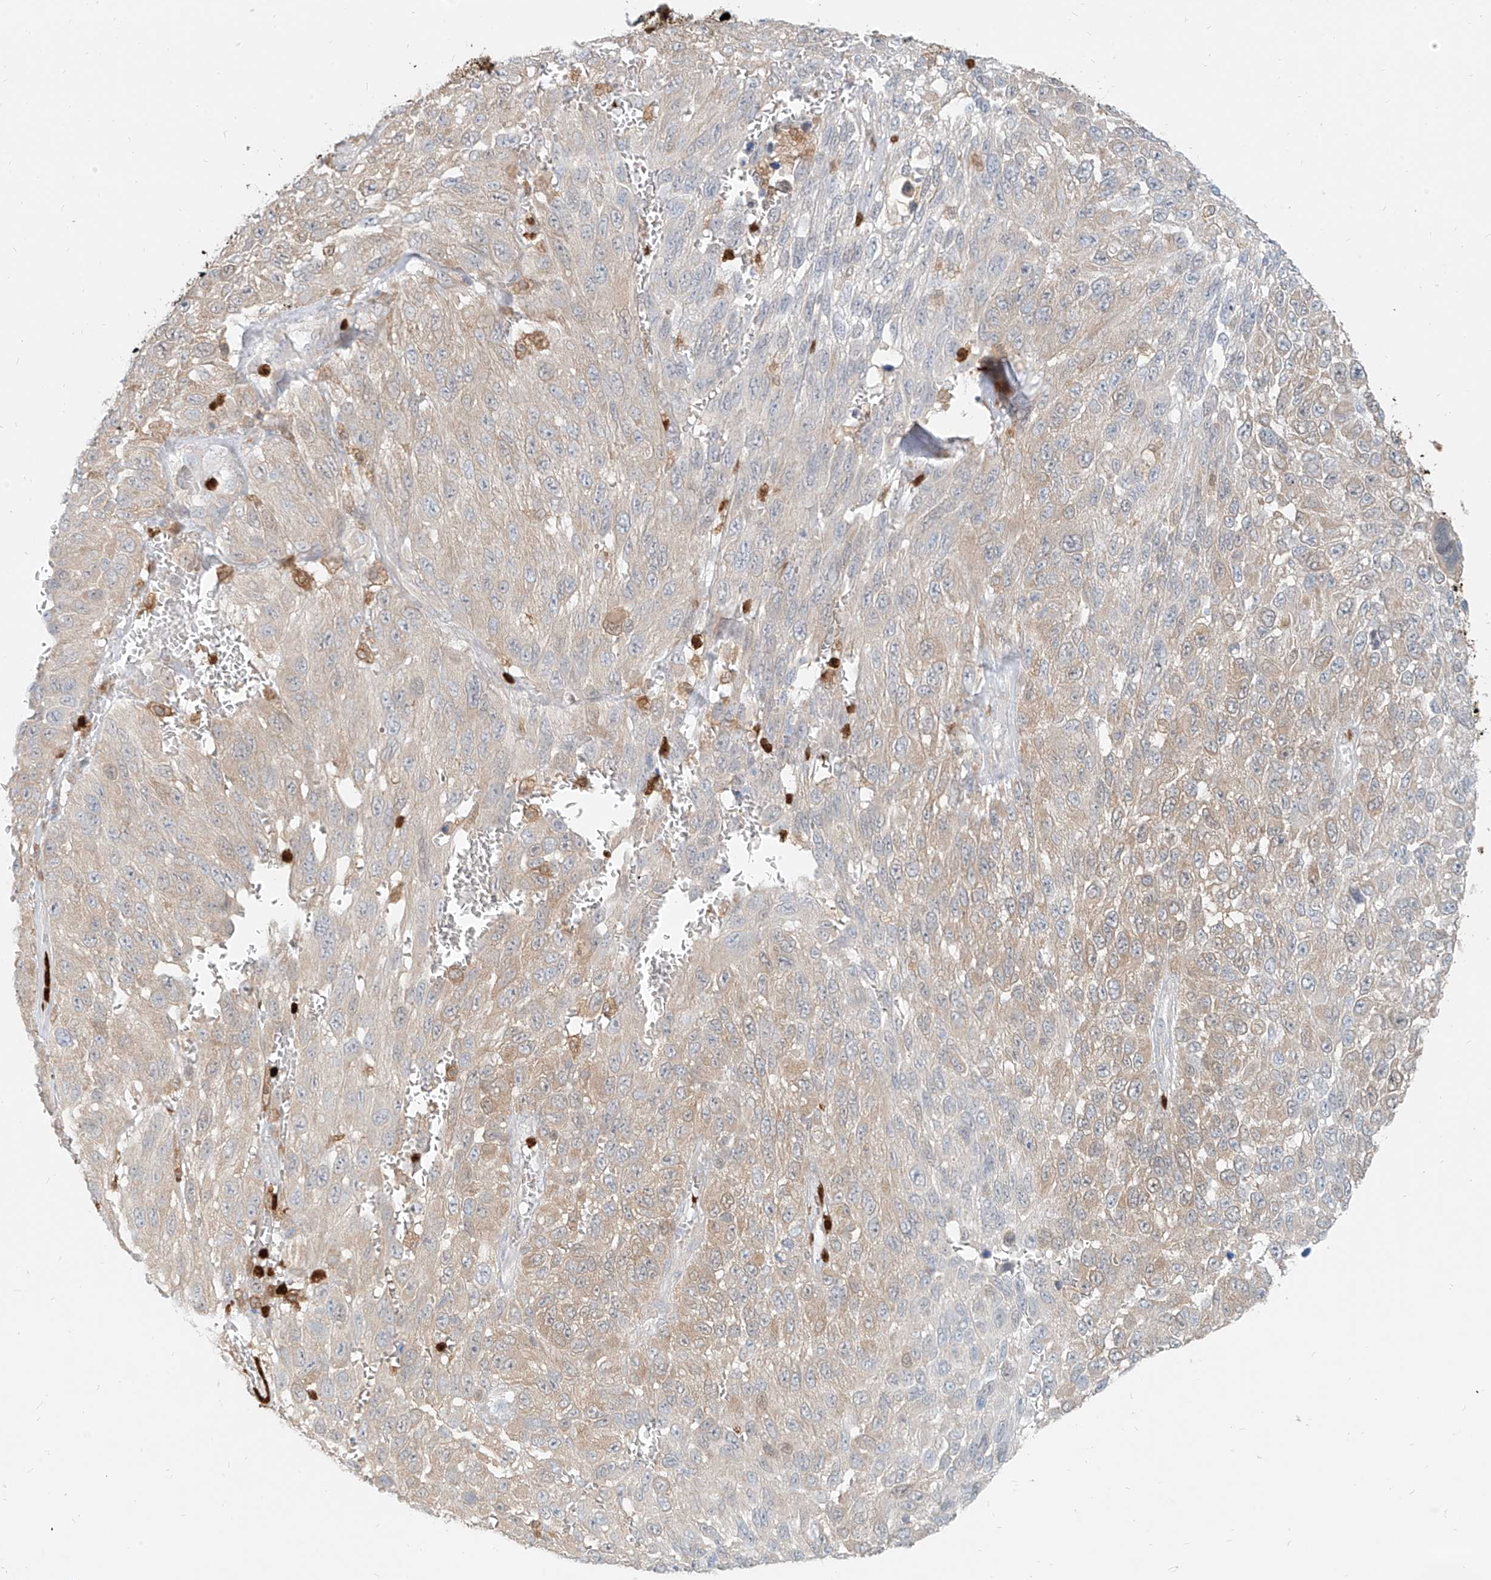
{"staining": {"intensity": "weak", "quantity": "25%-75%", "location": "cytoplasmic/membranous"}, "tissue": "melanoma", "cell_type": "Tumor cells", "image_type": "cancer", "snomed": [{"axis": "morphology", "description": "Malignant melanoma, NOS"}, {"axis": "topography", "description": "Skin"}], "caption": "An immunohistochemistry micrograph of tumor tissue is shown. Protein staining in brown labels weak cytoplasmic/membranous positivity in malignant melanoma within tumor cells.", "gene": "PGD", "patient": {"sex": "female", "age": 96}}